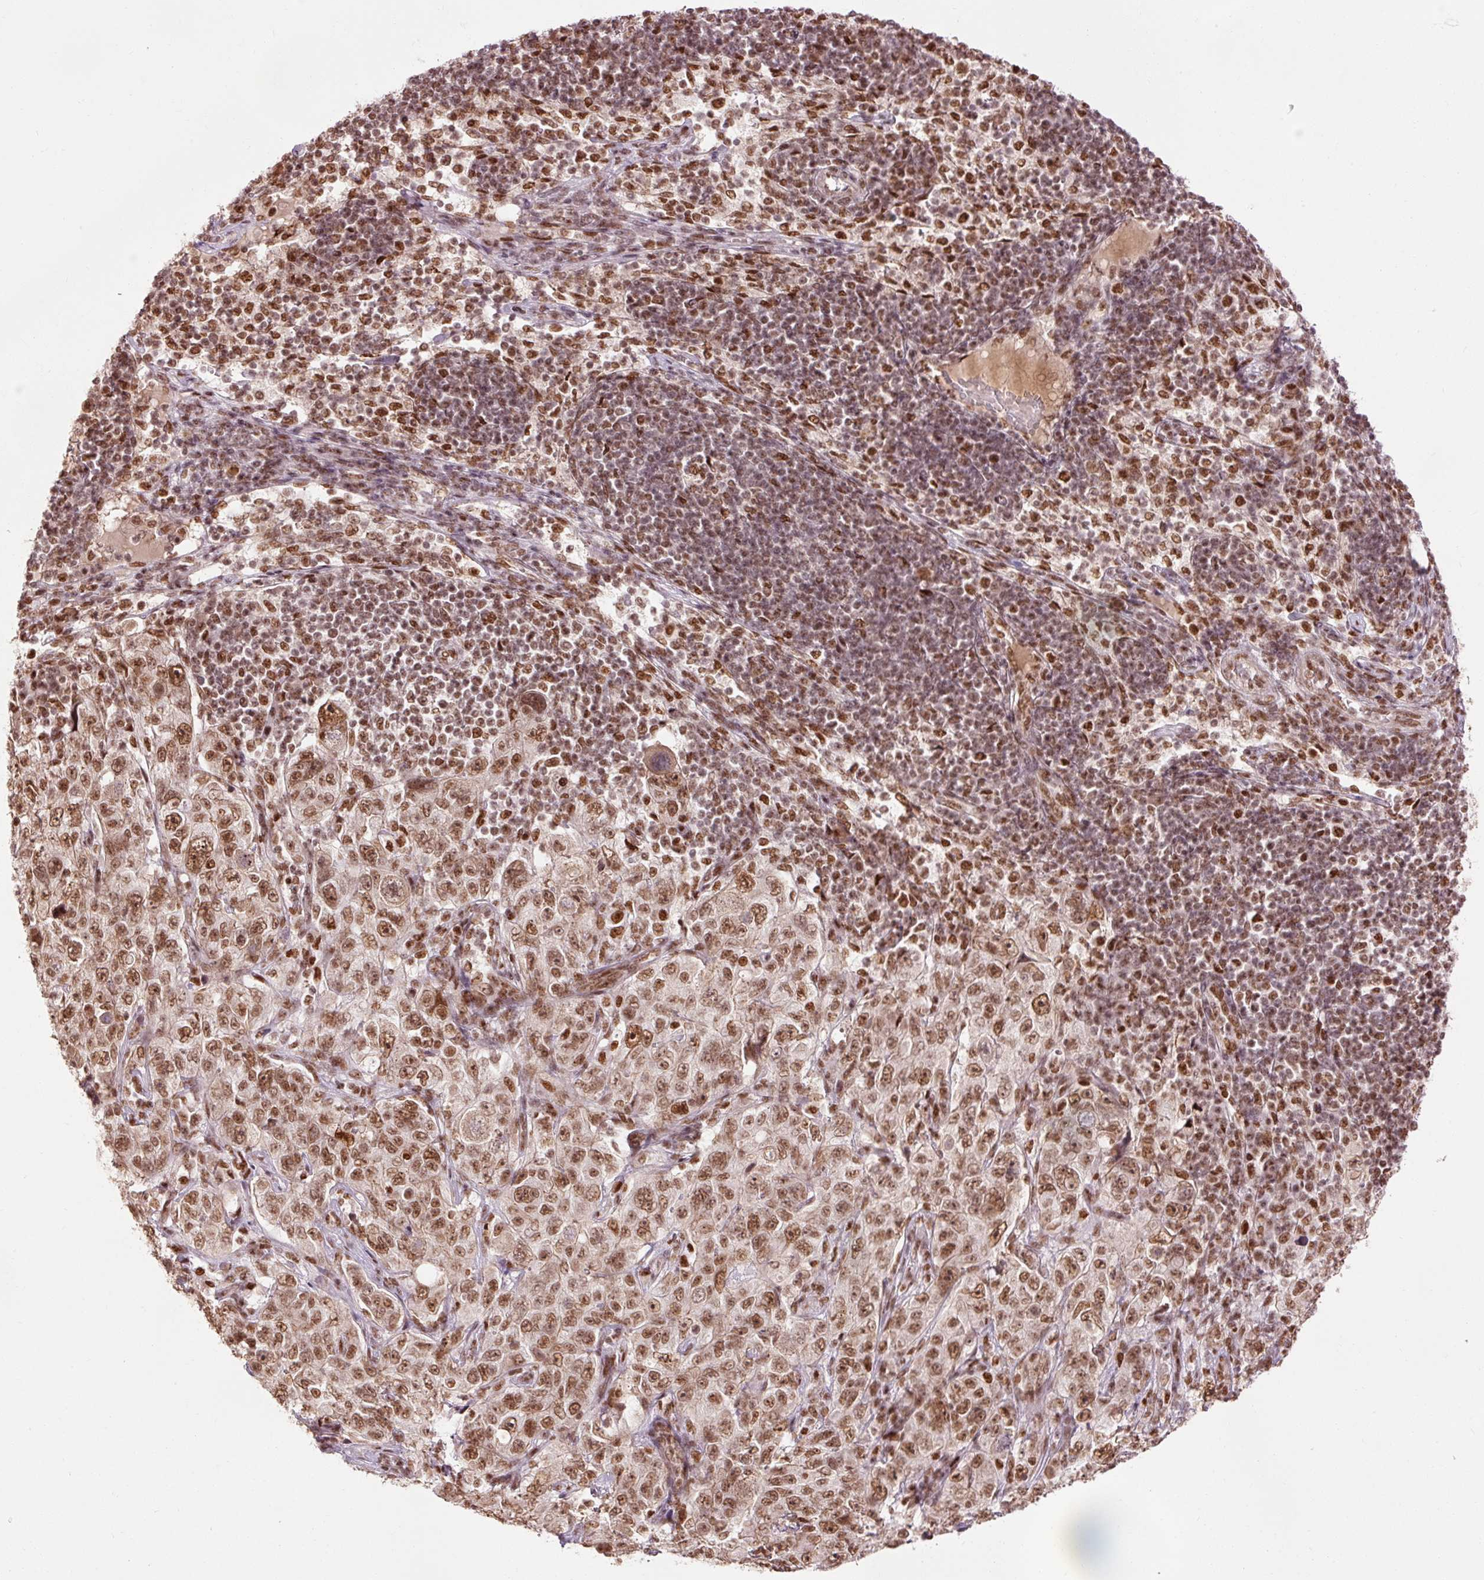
{"staining": {"intensity": "moderate", "quantity": ">75%", "location": "nuclear"}, "tissue": "pancreatic cancer", "cell_type": "Tumor cells", "image_type": "cancer", "snomed": [{"axis": "morphology", "description": "Adenocarcinoma, NOS"}, {"axis": "topography", "description": "Pancreas"}], "caption": "Immunohistochemistry (IHC) image of pancreatic cancer stained for a protein (brown), which shows medium levels of moderate nuclear staining in about >75% of tumor cells.", "gene": "ZBTB44", "patient": {"sex": "male", "age": 68}}